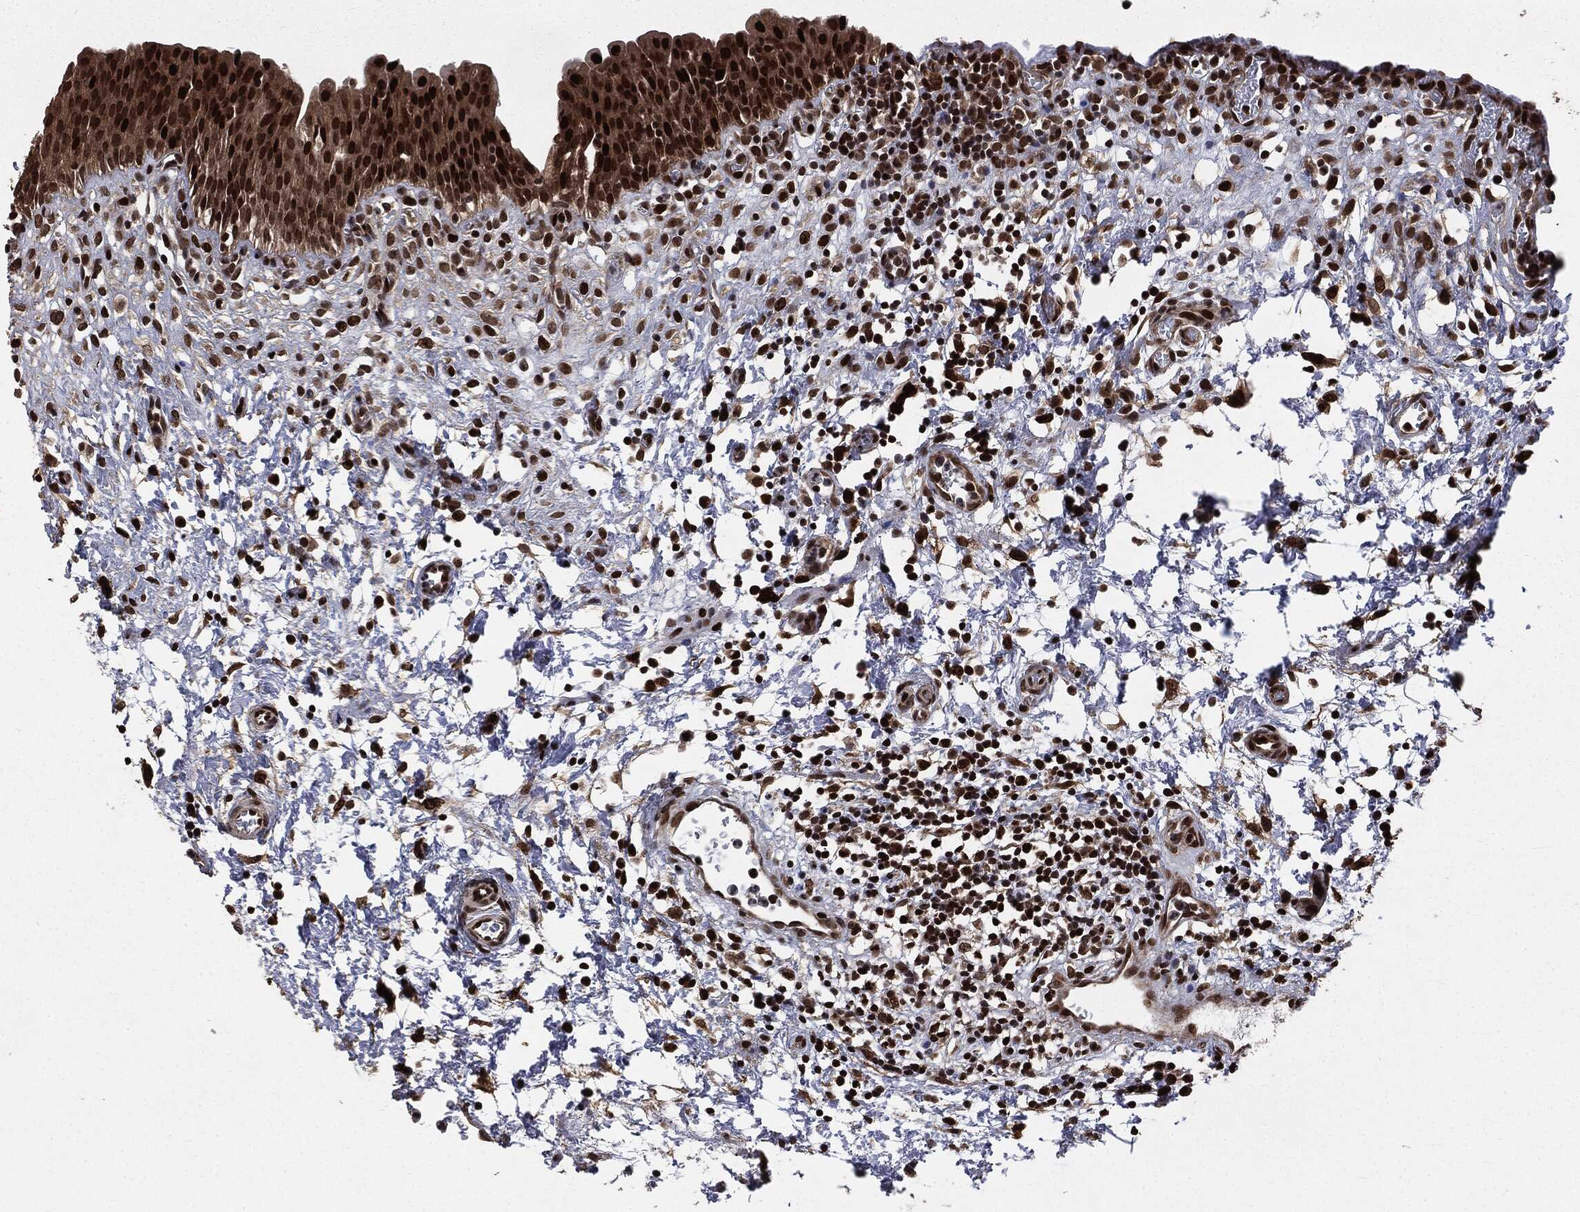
{"staining": {"intensity": "strong", "quantity": ">75%", "location": "cytoplasmic/membranous,nuclear"}, "tissue": "urinary bladder", "cell_type": "Urothelial cells", "image_type": "normal", "snomed": [{"axis": "morphology", "description": "Normal tissue, NOS"}, {"axis": "topography", "description": "Urinary bladder"}], "caption": "IHC (DAB) staining of benign urinary bladder displays strong cytoplasmic/membranous,nuclear protein positivity in about >75% of urothelial cells.", "gene": "DVL2", "patient": {"sex": "male", "age": 37}}